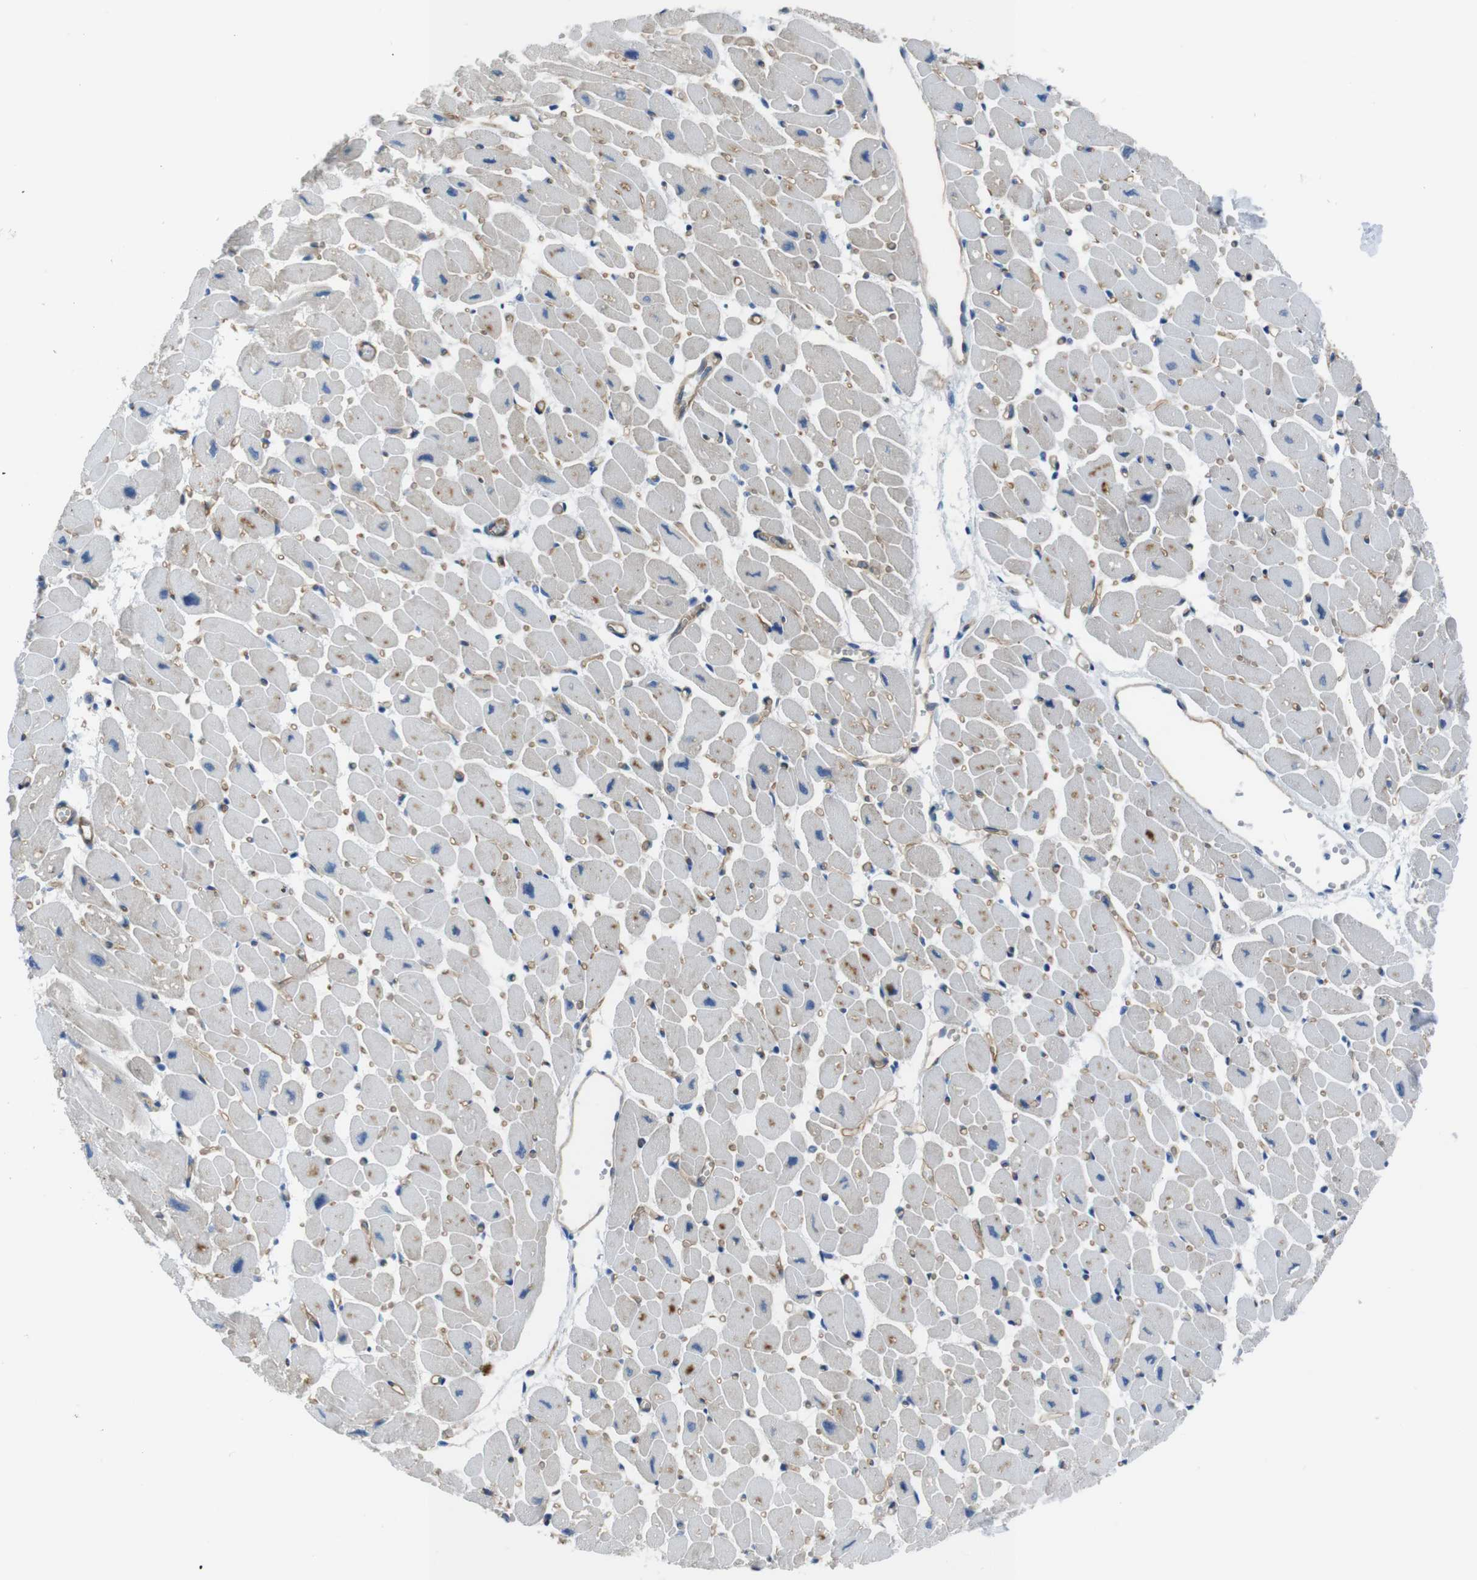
{"staining": {"intensity": "negative", "quantity": "none", "location": "none"}, "tissue": "heart muscle", "cell_type": "Cardiomyocytes", "image_type": "normal", "snomed": [{"axis": "morphology", "description": "Normal tissue, NOS"}, {"axis": "topography", "description": "Heart"}], "caption": "This is an immunohistochemistry photomicrograph of benign heart muscle. There is no expression in cardiomyocytes.", "gene": "HSPA12B", "patient": {"sex": "female", "age": 54}}